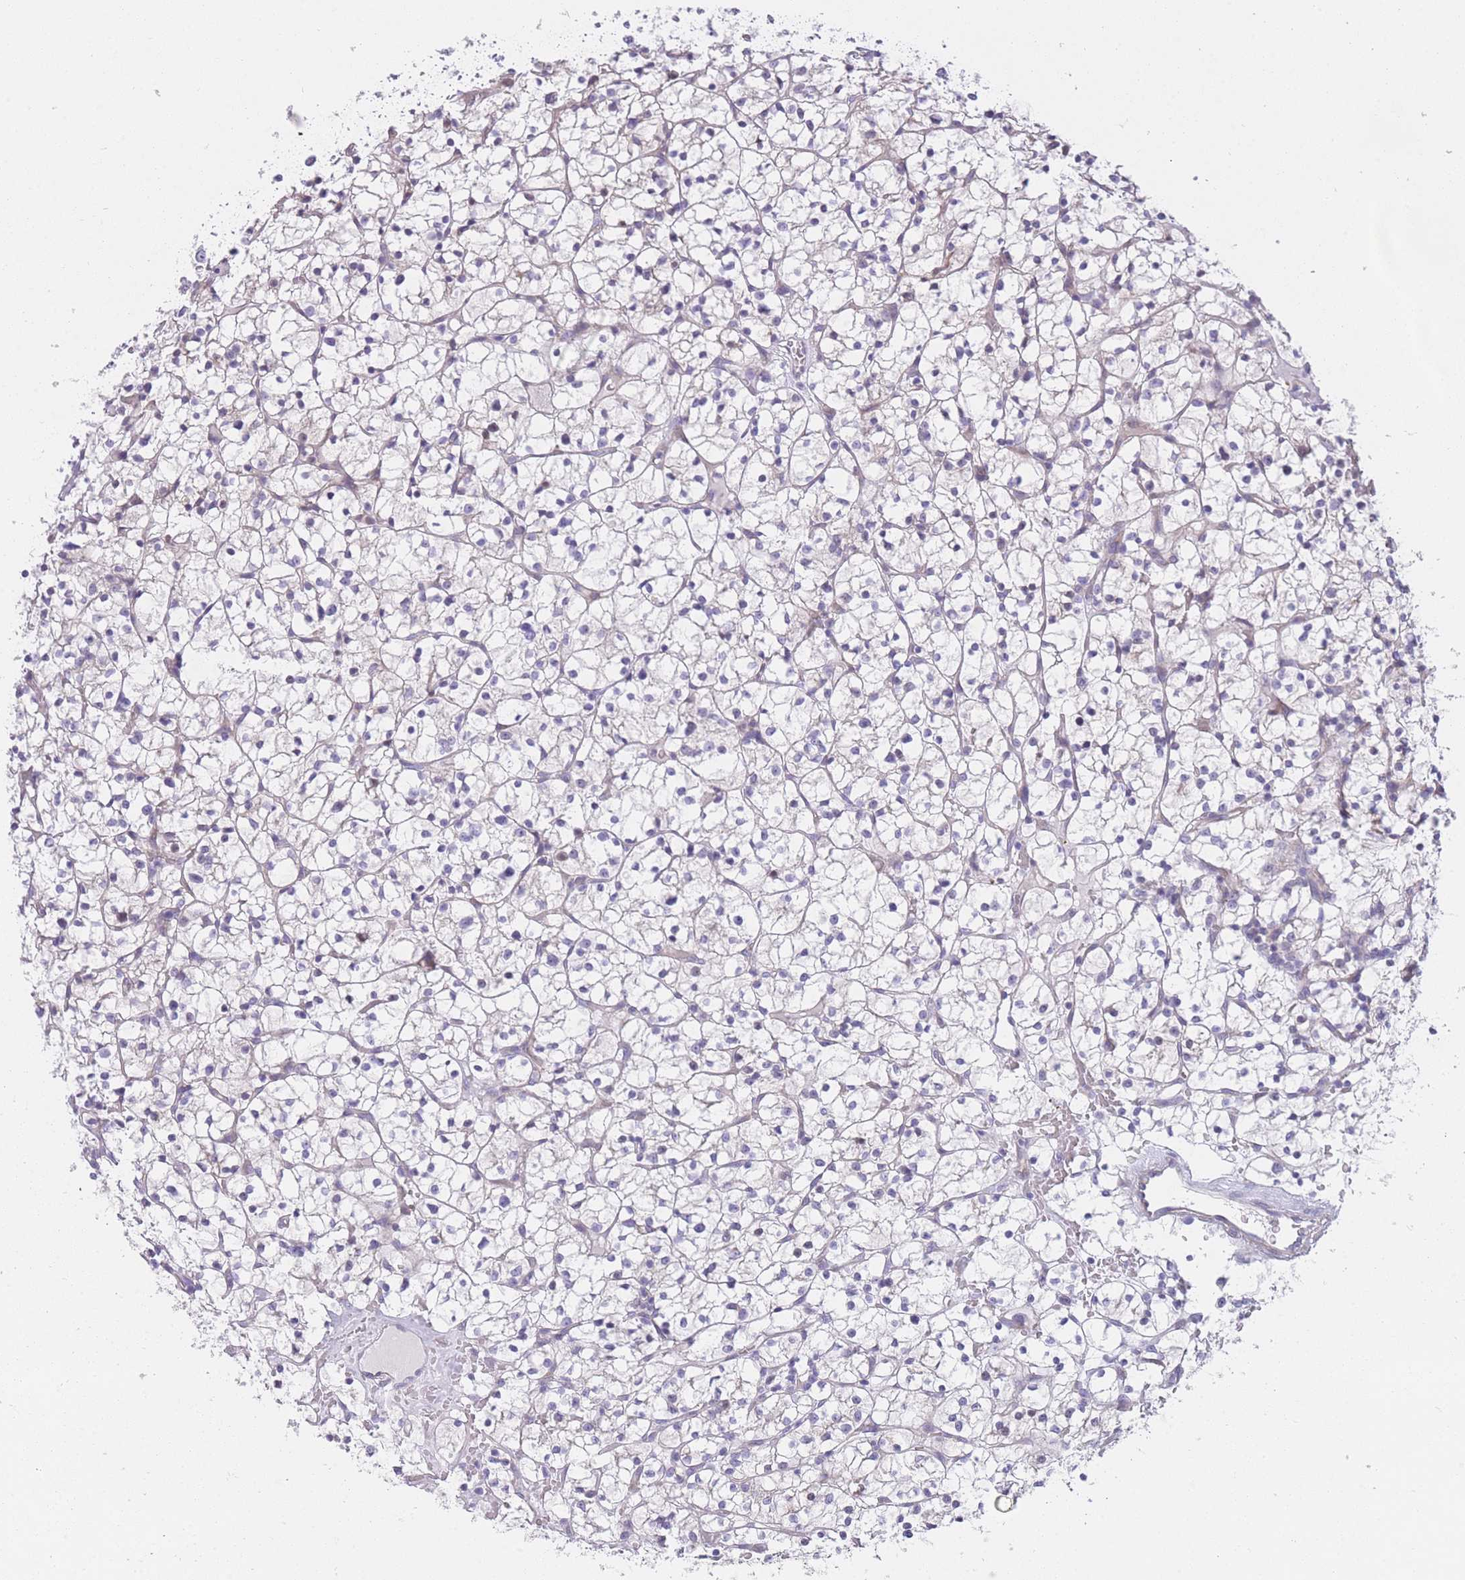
{"staining": {"intensity": "negative", "quantity": "none", "location": "none"}, "tissue": "renal cancer", "cell_type": "Tumor cells", "image_type": "cancer", "snomed": [{"axis": "morphology", "description": "Adenocarcinoma, NOS"}, {"axis": "topography", "description": "Kidney"}], "caption": "Tumor cells are negative for protein expression in human renal cancer. (DAB IHC with hematoxylin counter stain).", "gene": "IMPG1", "patient": {"sex": "female", "age": 64}}